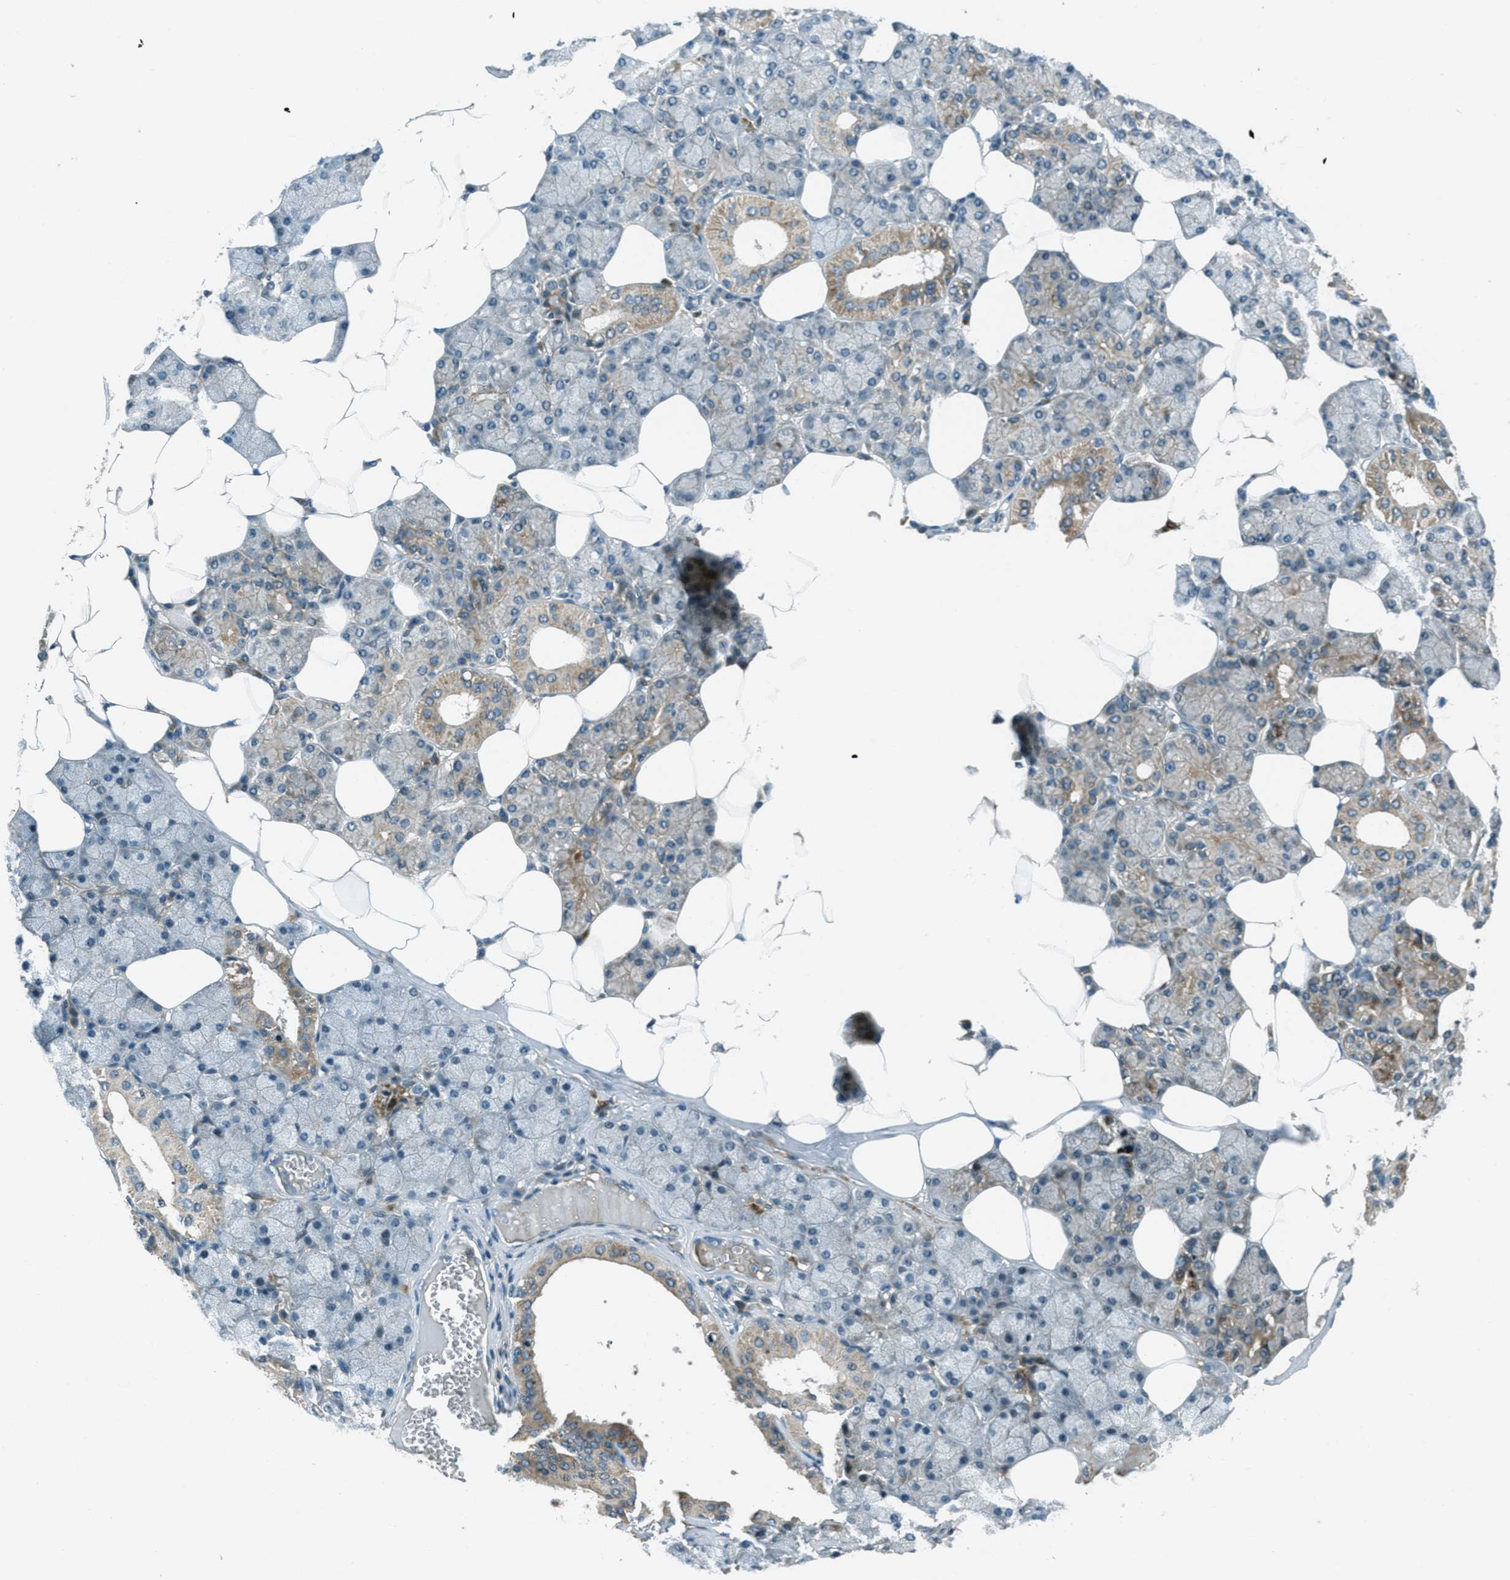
{"staining": {"intensity": "strong", "quantity": "25%-75%", "location": "cytoplasmic/membranous"}, "tissue": "salivary gland", "cell_type": "Glandular cells", "image_type": "normal", "snomed": [{"axis": "morphology", "description": "Normal tissue, NOS"}, {"axis": "topography", "description": "Salivary gland"}], "caption": "IHC histopathology image of benign salivary gland: human salivary gland stained using IHC shows high levels of strong protein expression localized specifically in the cytoplasmic/membranous of glandular cells, appearing as a cytoplasmic/membranous brown color.", "gene": "STK11", "patient": {"sex": "male", "age": 62}}